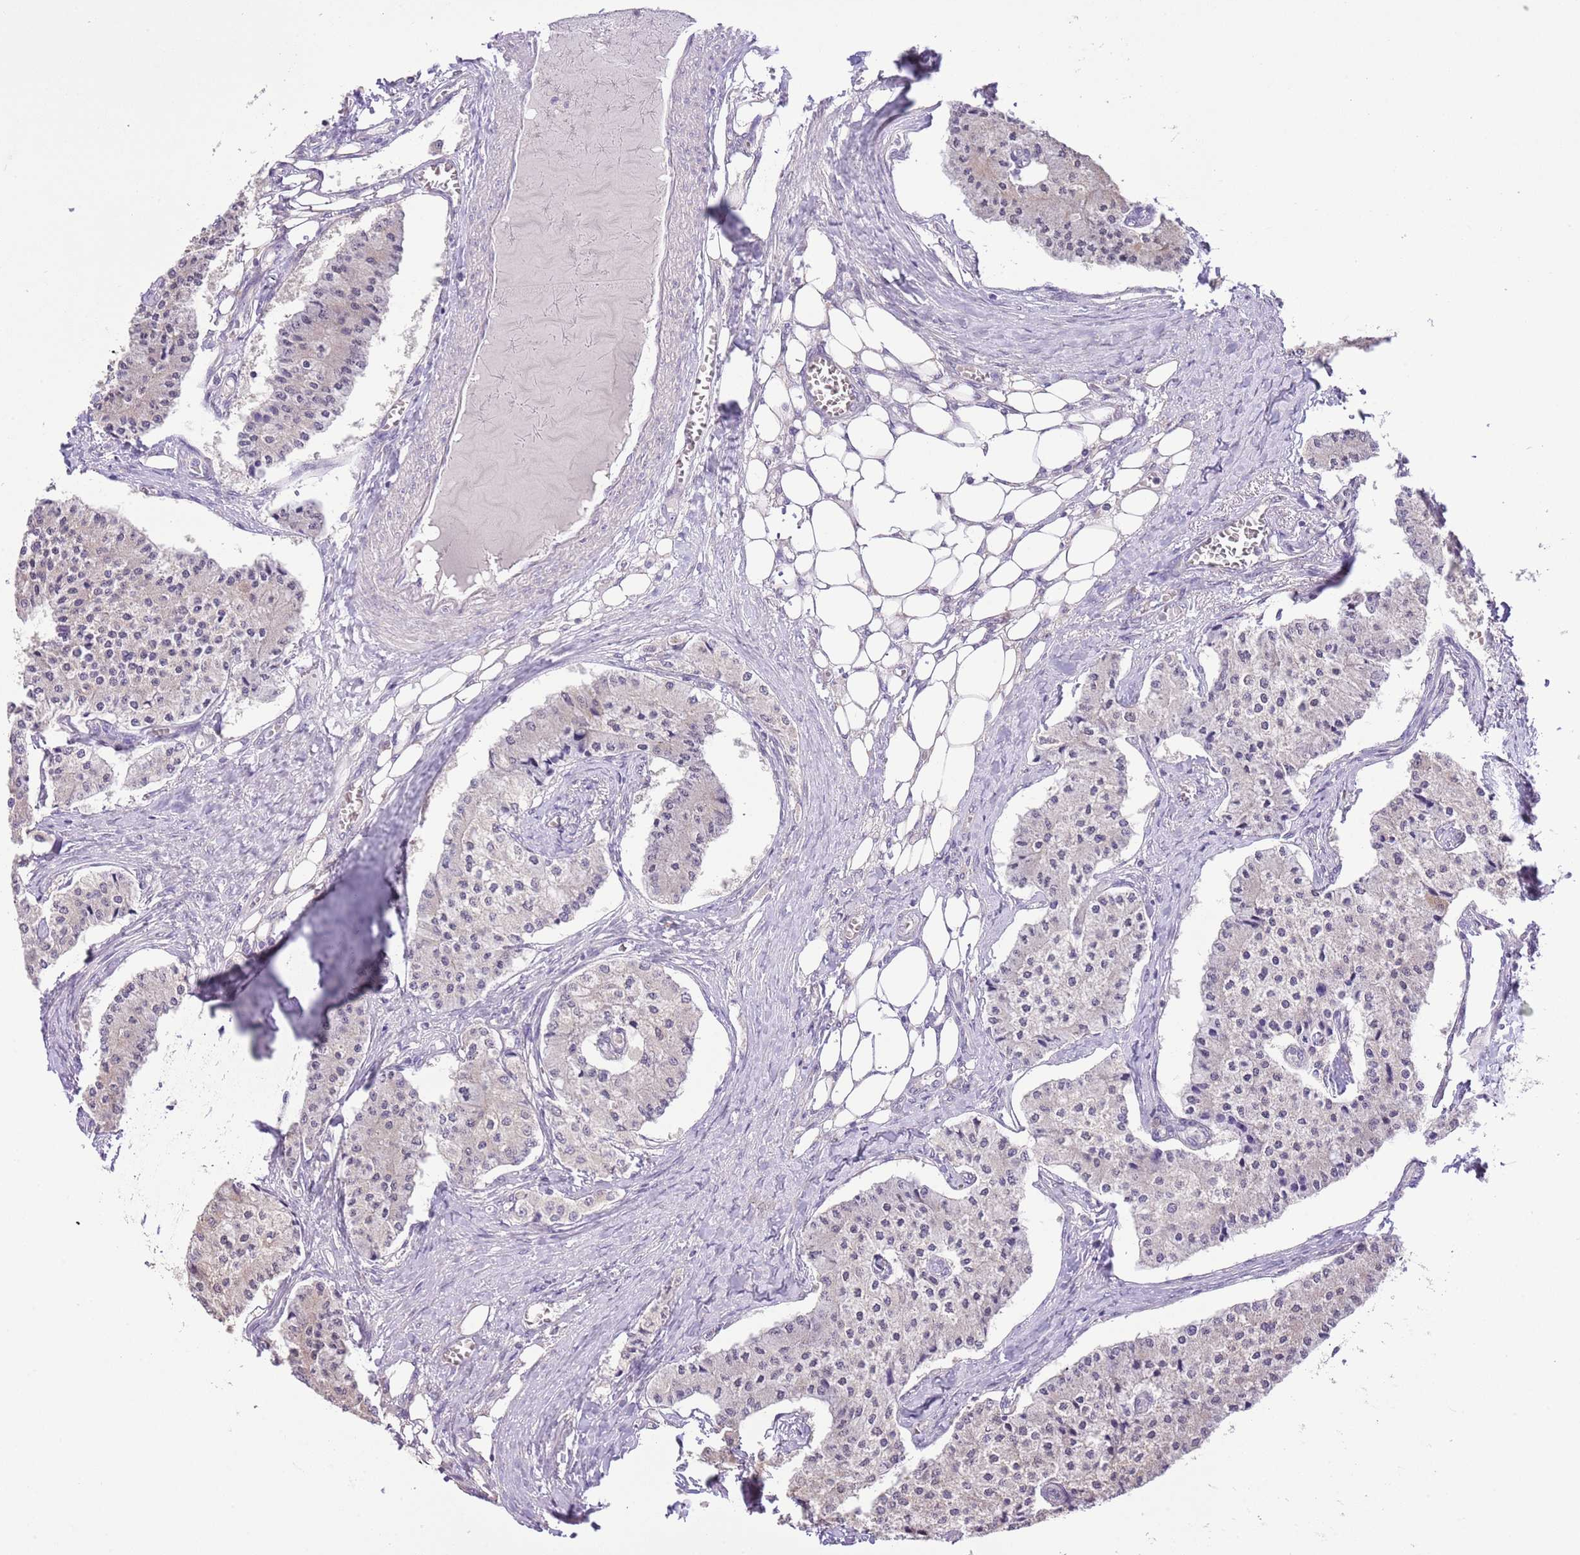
{"staining": {"intensity": "negative", "quantity": "none", "location": "none"}, "tissue": "carcinoid", "cell_type": "Tumor cells", "image_type": "cancer", "snomed": [{"axis": "morphology", "description": "Carcinoid, malignant, NOS"}, {"axis": "topography", "description": "Colon"}], "caption": "Immunohistochemistry (IHC) micrograph of carcinoid (malignant) stained for a protein (brown), which demonstrates no staining in tumor cells. (DAB immunohistochemistry visualized using brightfield microscopy, high magnification).", "gene": "GALK2", "patient": {"sex": "female", "age": 52}}